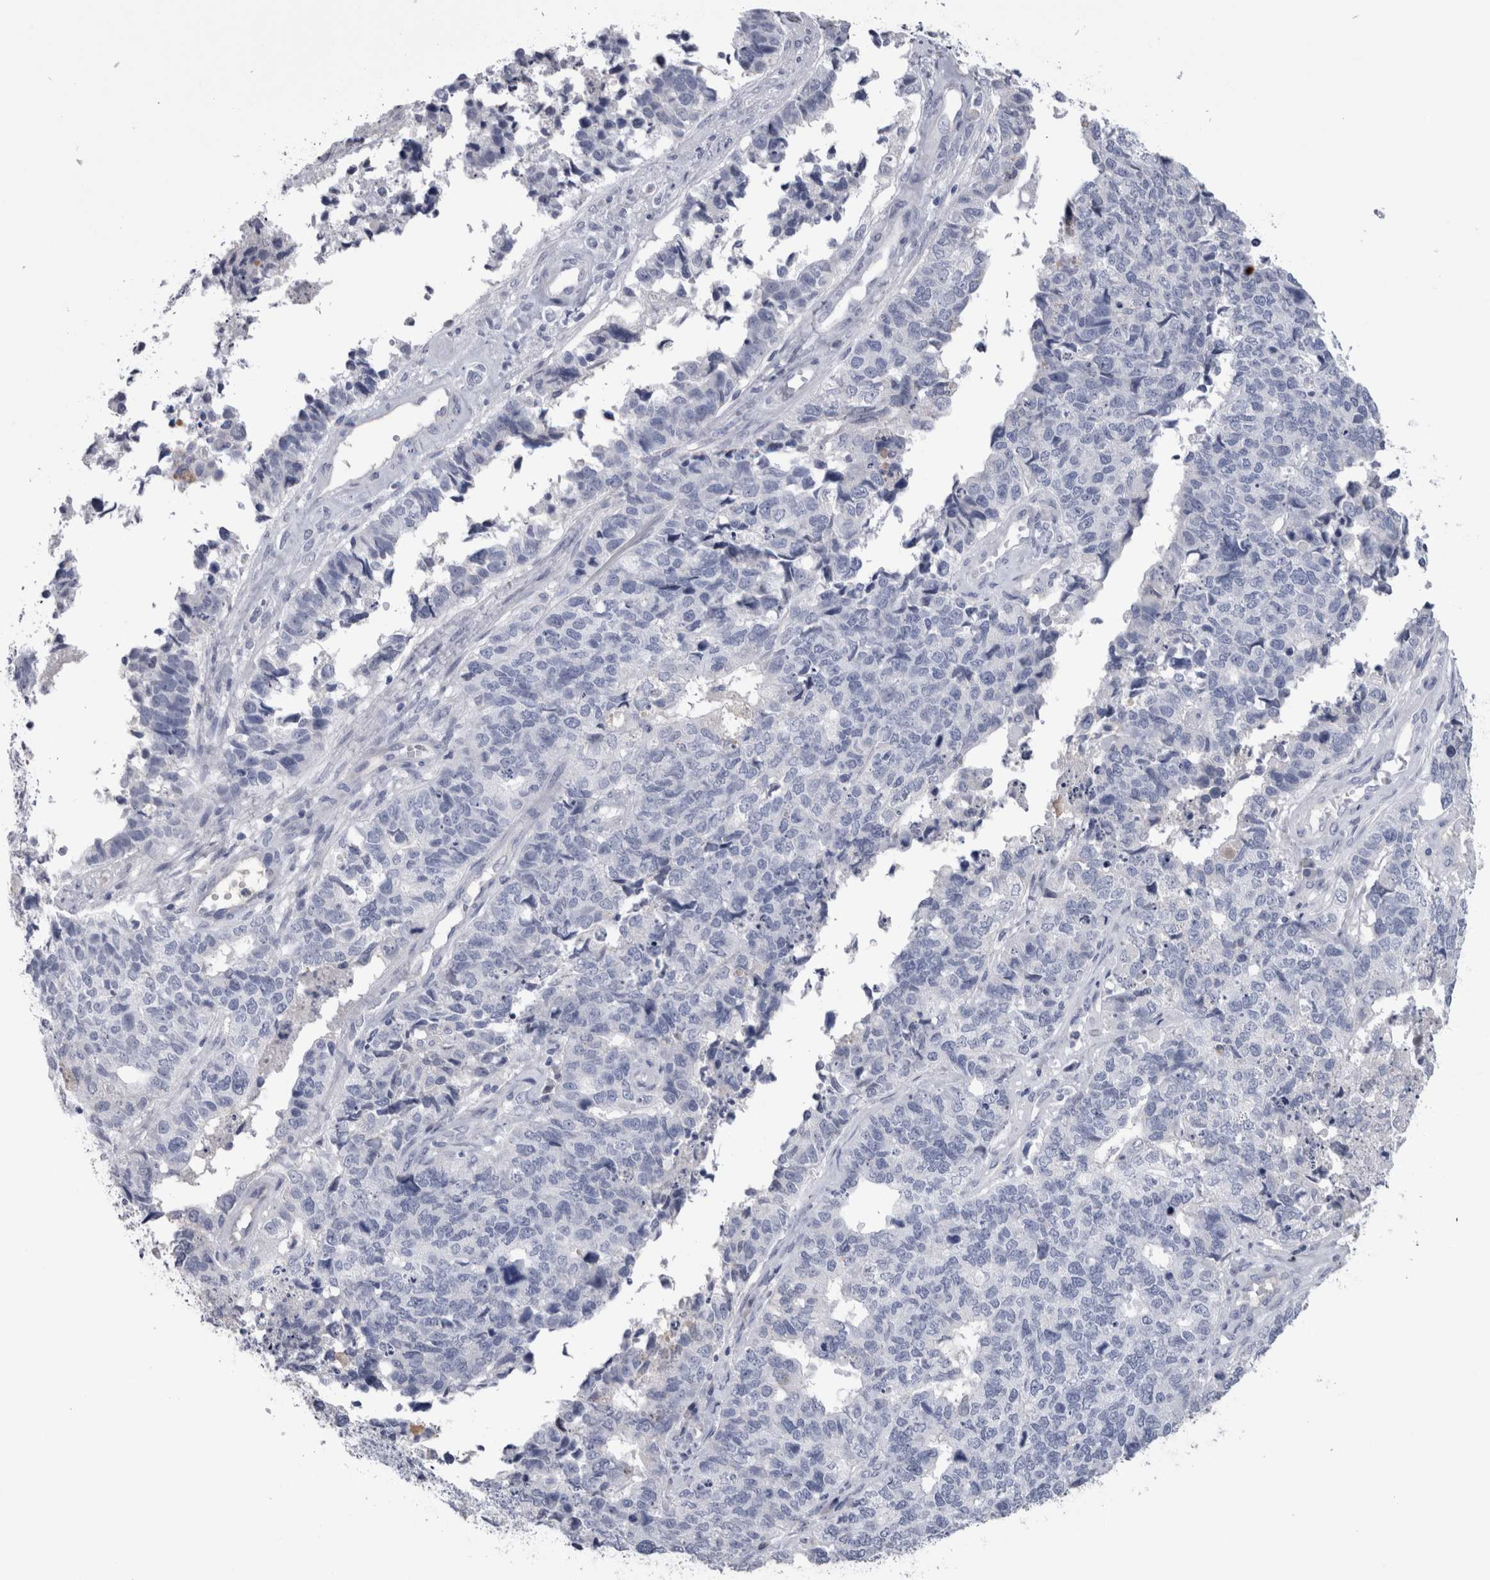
{"staining": {"intensity": "negative", "quantity": "none", "location": "none"}, "tissue": "cervical cancer", "cell_type": "Tumor cells", "image_type": "cancer", "snomed": [{"axis": "morphology", "description": "Squamous cell carcinoma, NOS"}, {"axis": "topography", "description": "Cervix"}], "caption": "Immunohistochemistry (IHC) histopathology image of neoplastic tissue: human cervical cancer stained with DAB (3,3'-diaminobenzidine) demonstrates no significant protein staining in tumor cells.", "gene": "PAX5", "patient": {"sex": "female", "age": 63}}